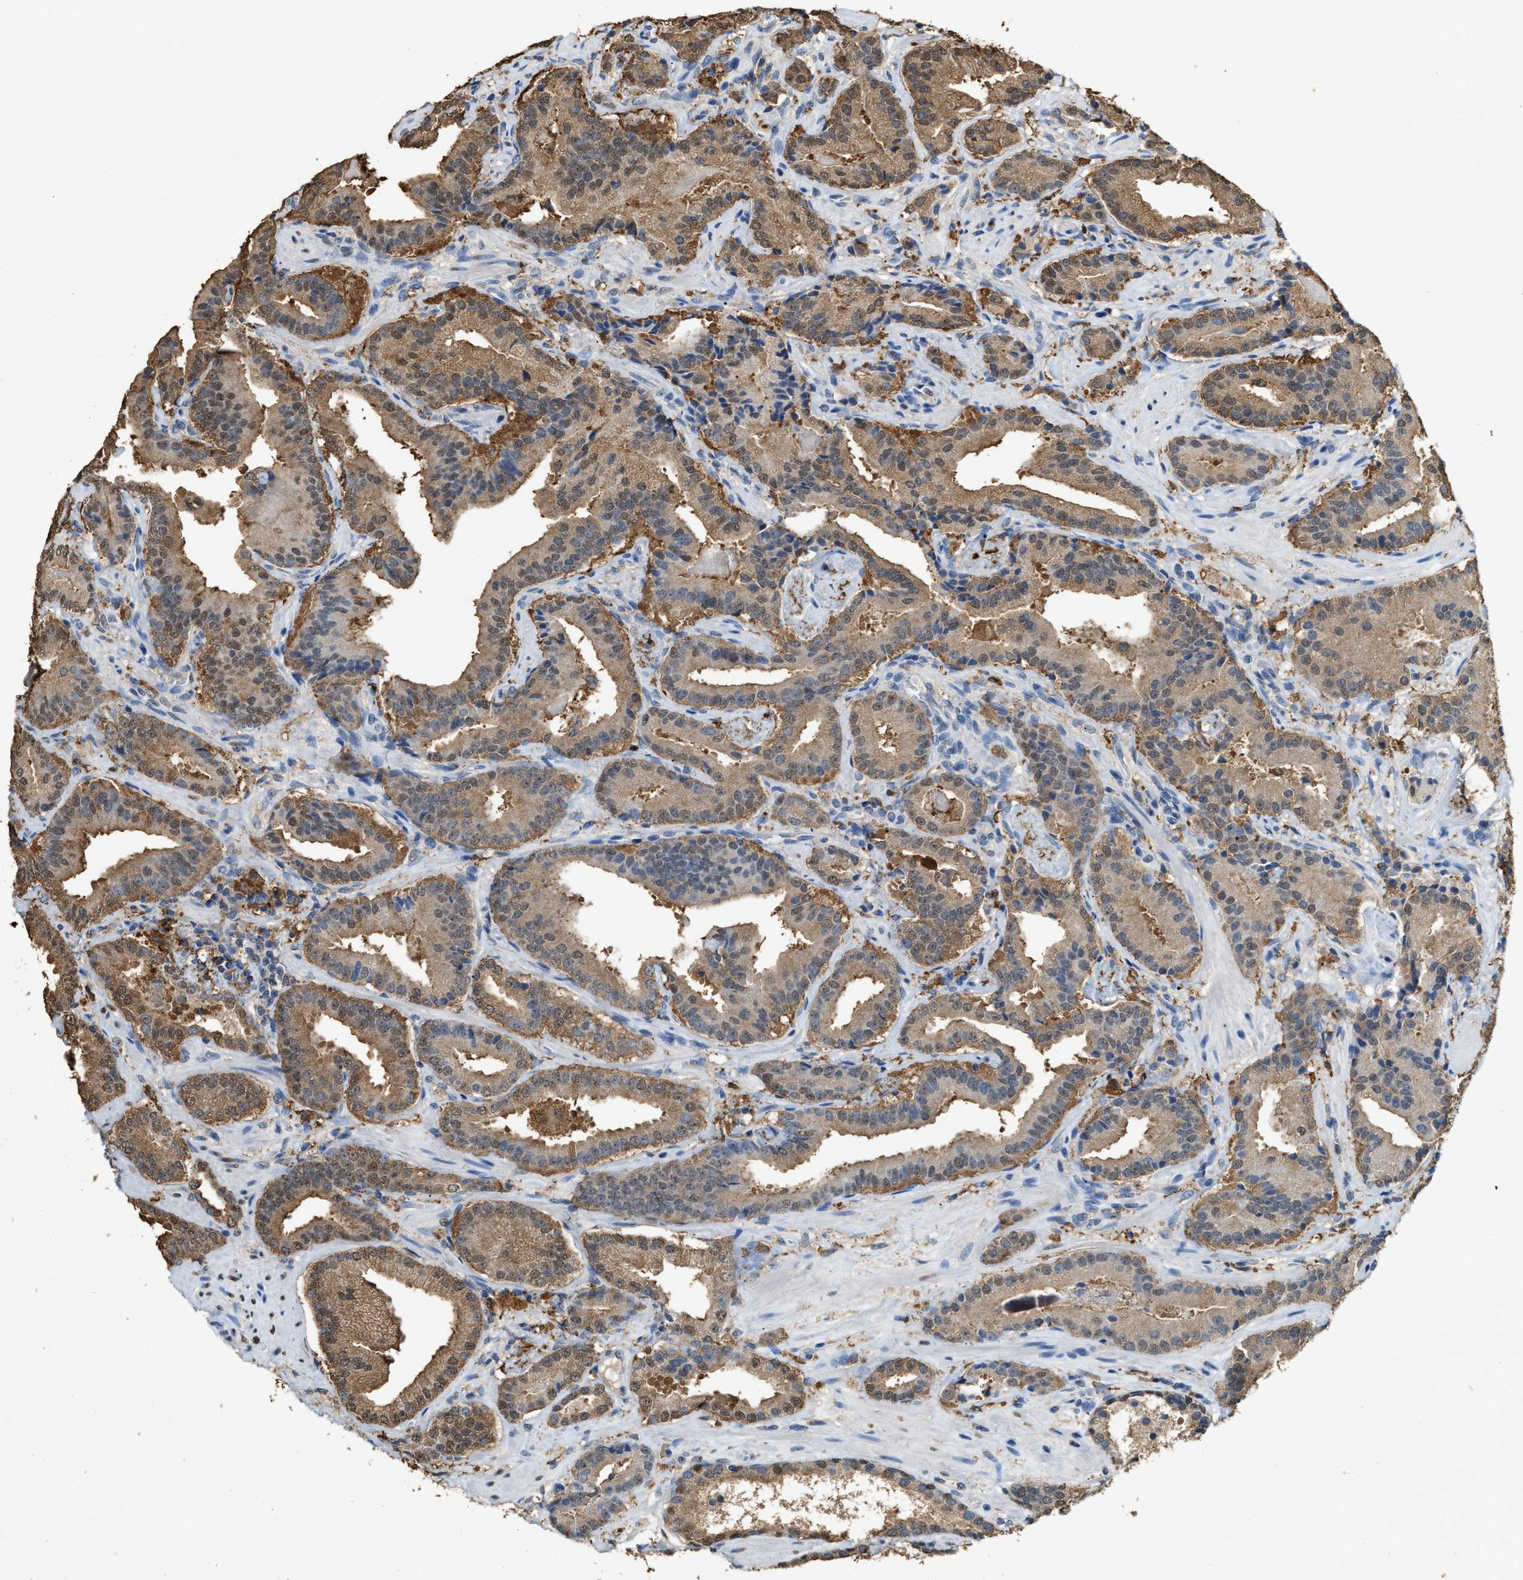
{"staining": {"intensity": "moderate", "quantity": ">75%", "location": "cytoplasmic/membranous"}, "tissue": "prostate cancer", "cell_type": "Tumor cells", "image_type": "cancer", "snomed": [{"axis": "morphology", "description": "Adenocarcinoma, Low grade"}, {"axis": "topography", "description": "Prostate"}], "caption": "A high-resolution photomicrograph shows IHC staining of prostate adenocarcinoma (low-grade), which displays moderate cytoplasmic/membranous staining in approximately >75% of tumor cells. (DAB = brown stain, brightfield microscopy at high magnification).", "gene": "GCN1", "patient": {"sex": "male", "age": 51}}